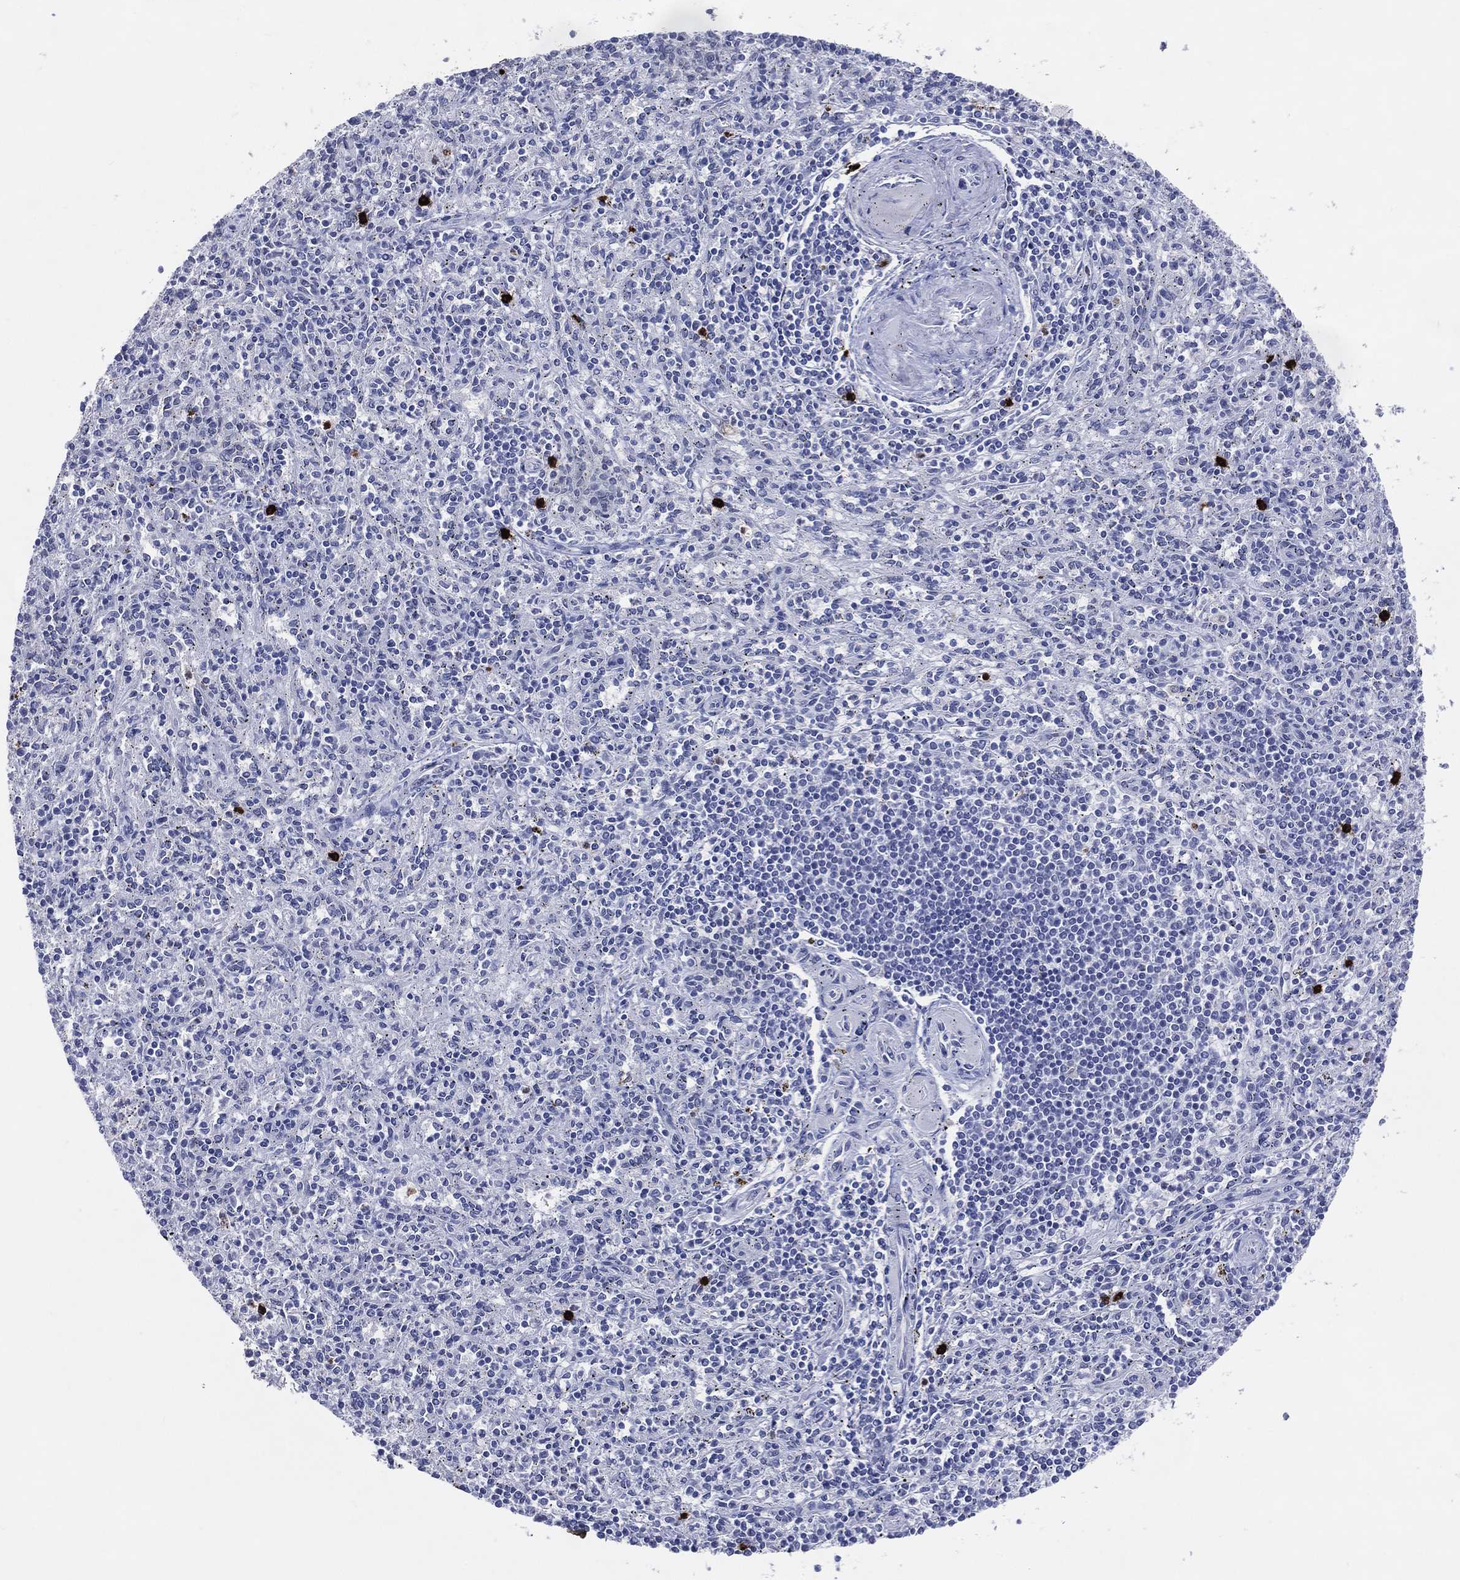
{"staining": {"intensity": "strong", "quantity": "<25%", "location": "cytoplasmic/membranous,nuclear"}, "tissue": "spleen", "cell_type": "Cells in red pulp", "image_type": "normal", "snomed": [{"axis": "morphology", "description": "Normal tissue, NOS"}, {"axis": "topography", "description": "Spleen"}], "caption": "Normal spleen displays strong cytoplasmic/membranous,nuclear expression in about <25% of cells in red pulp, visualized by immunohistochemistry. (Stains: DAB in brown, nuclei in blue, Microscopy: brightfield microscopy at high magnification).", "gene": "CFAP58", "patient": {"sex": "male", "age": 69}}